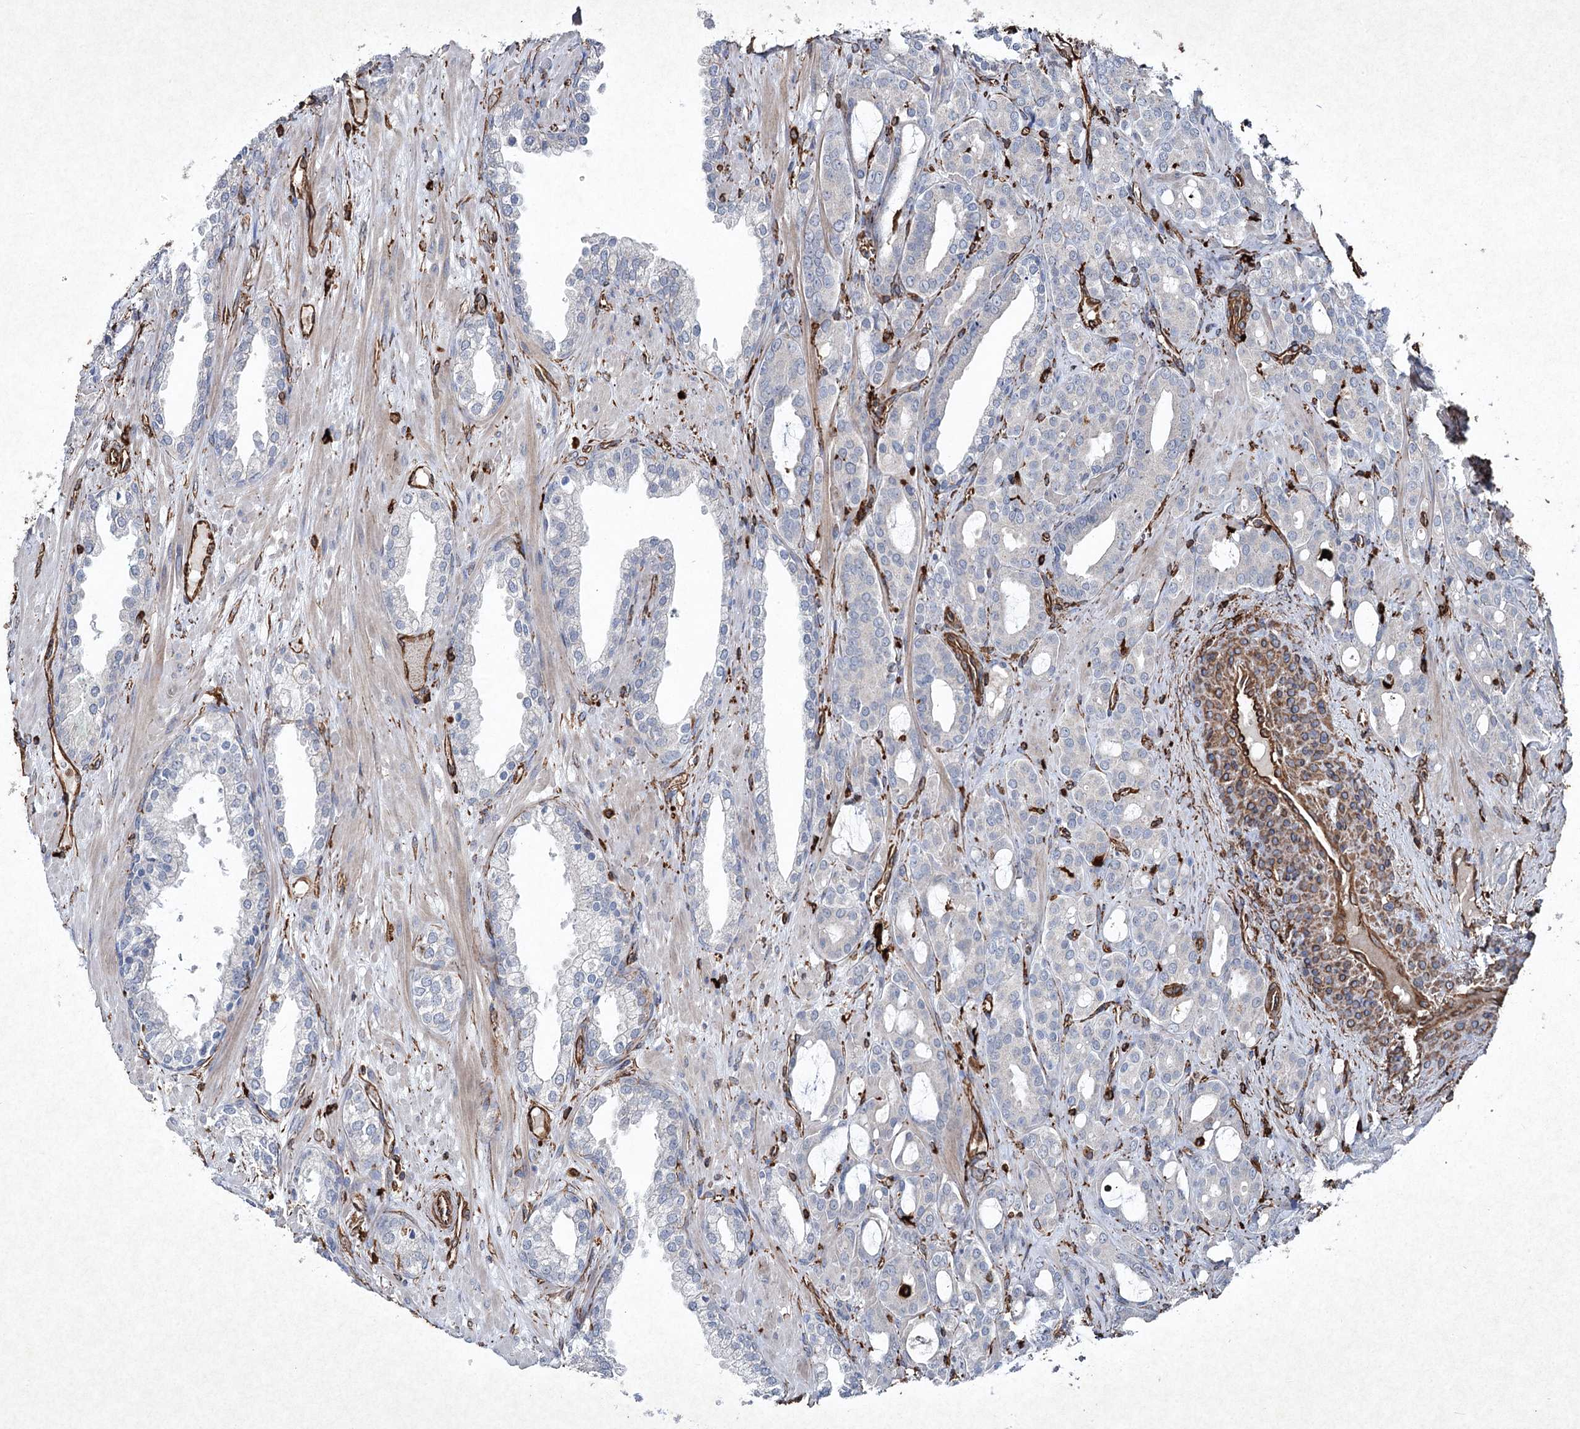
{"staining": {"intensity": "negative", "quantity": "none", "location": "none"}, "tissue": "prostate cancer", "cell_type": "Tumor cells", "image_type": "cancer", "snomed": [{"axis": "morphology", "description": "Adenocarcinoma, High grade"}, {"axis": "topography", "description": "Prostate"}], "caption": "An immunohistochemistry histopathology image of prostate cancer (adenocarcinoma (high-grade)) is shown. There is no staining in tumor cells of prostate cancer (adenocarcinoma (high-grade)).", "gene": "CLEC4M", "patient": {"sex": "male", "age": 72}}